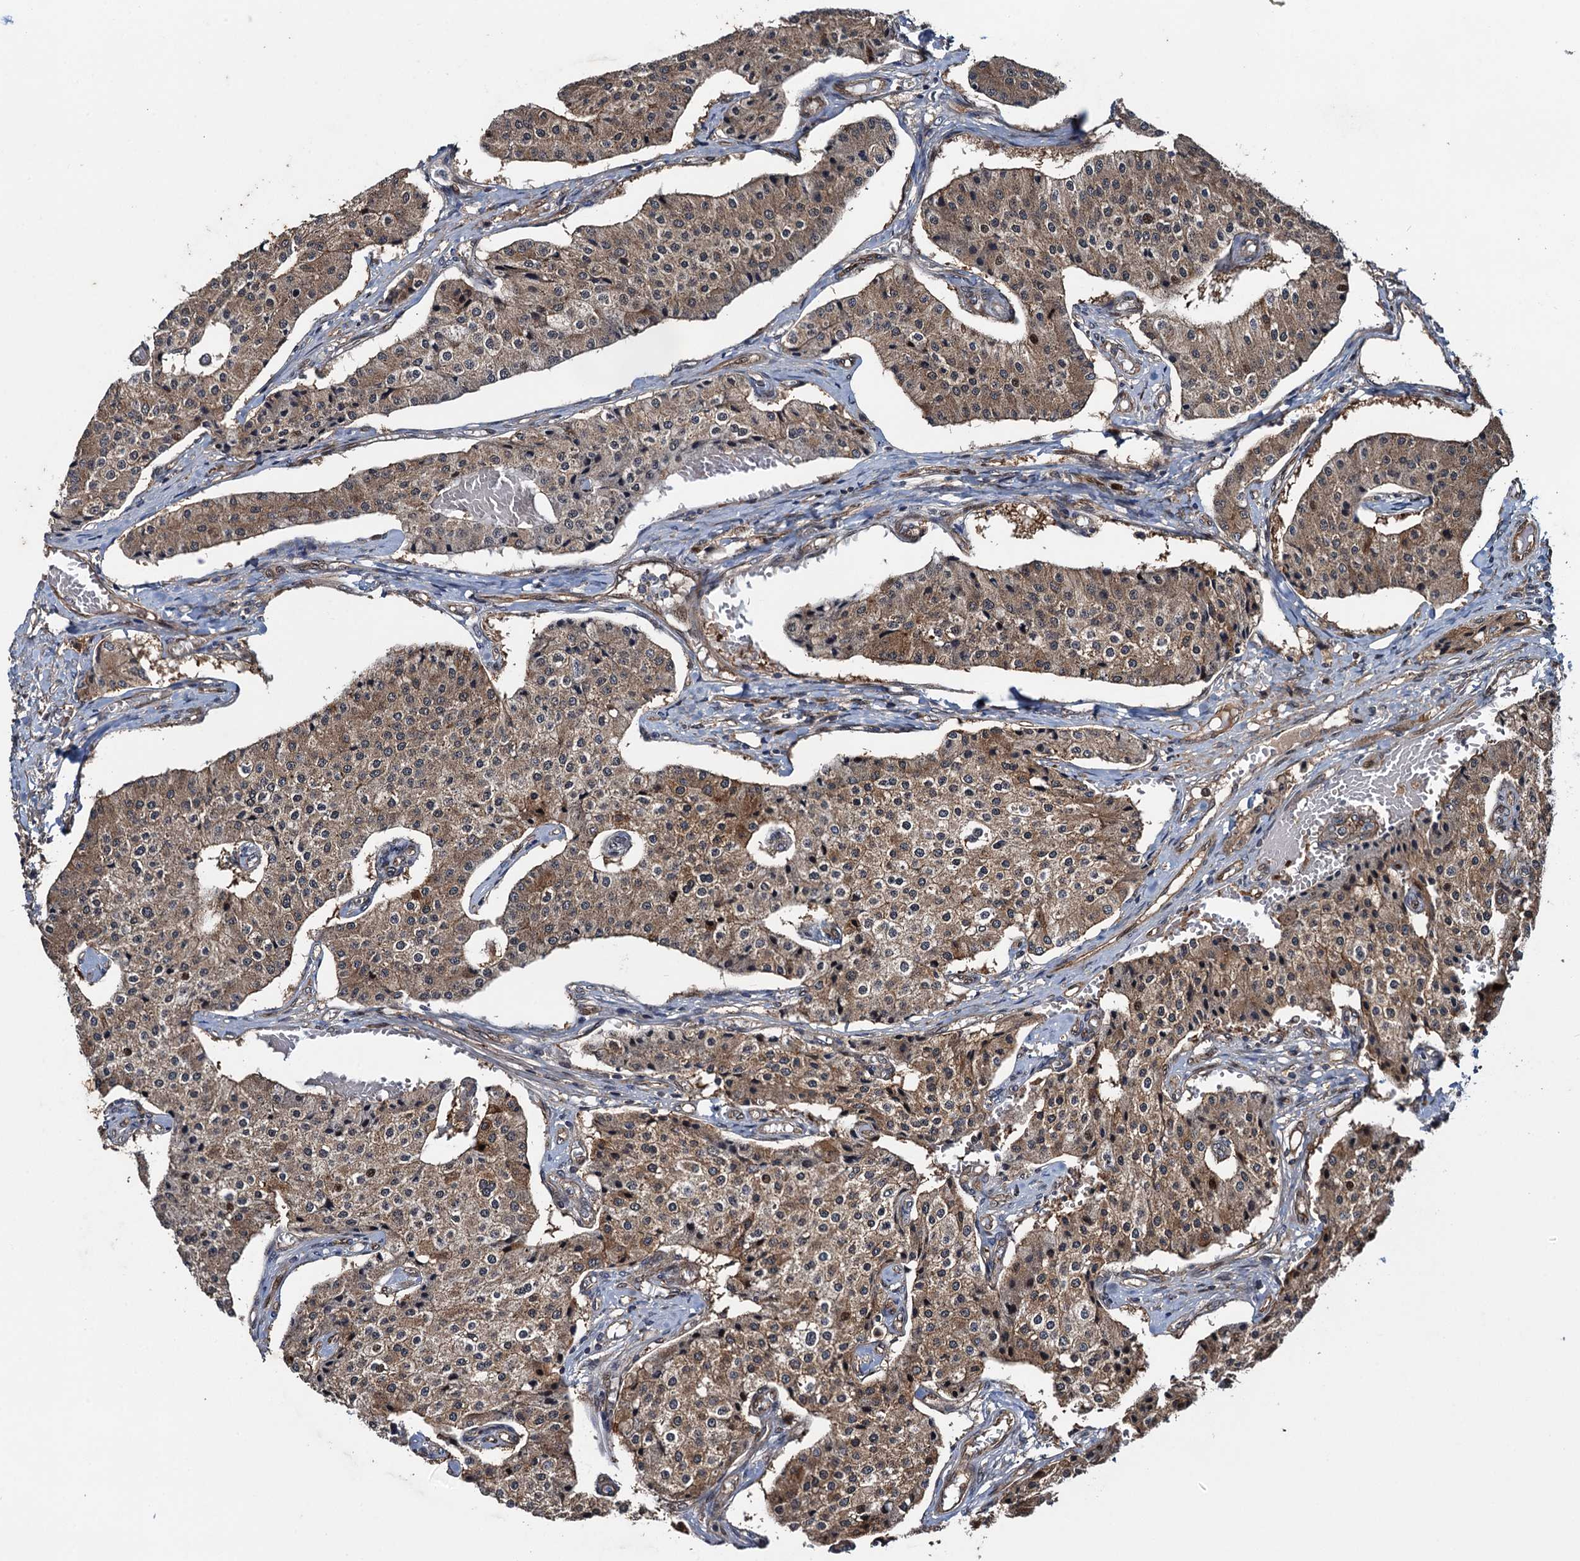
{"staining": {"intensity": "moderate", "quantity": "25%-75%", "location": "cytoplasmic/membranous"}, "tissue": "carcinoid", "cell_type": "Tumor cells", "image_type": "cancer", "snomed": [{"axis": "morphology", "description": "Carcinoid, malignant, NOS"}, {"axis": "topography", "description": "Colon"}], "caption": "Protein expression analysis of human carcinoid (malignant) reveals moderate cytoplasmic/membranous expression in approximately 25%-75% of tumor cells.", "gene": "RHOBTB1", "patient": {"sex": "female", "age": 52}}